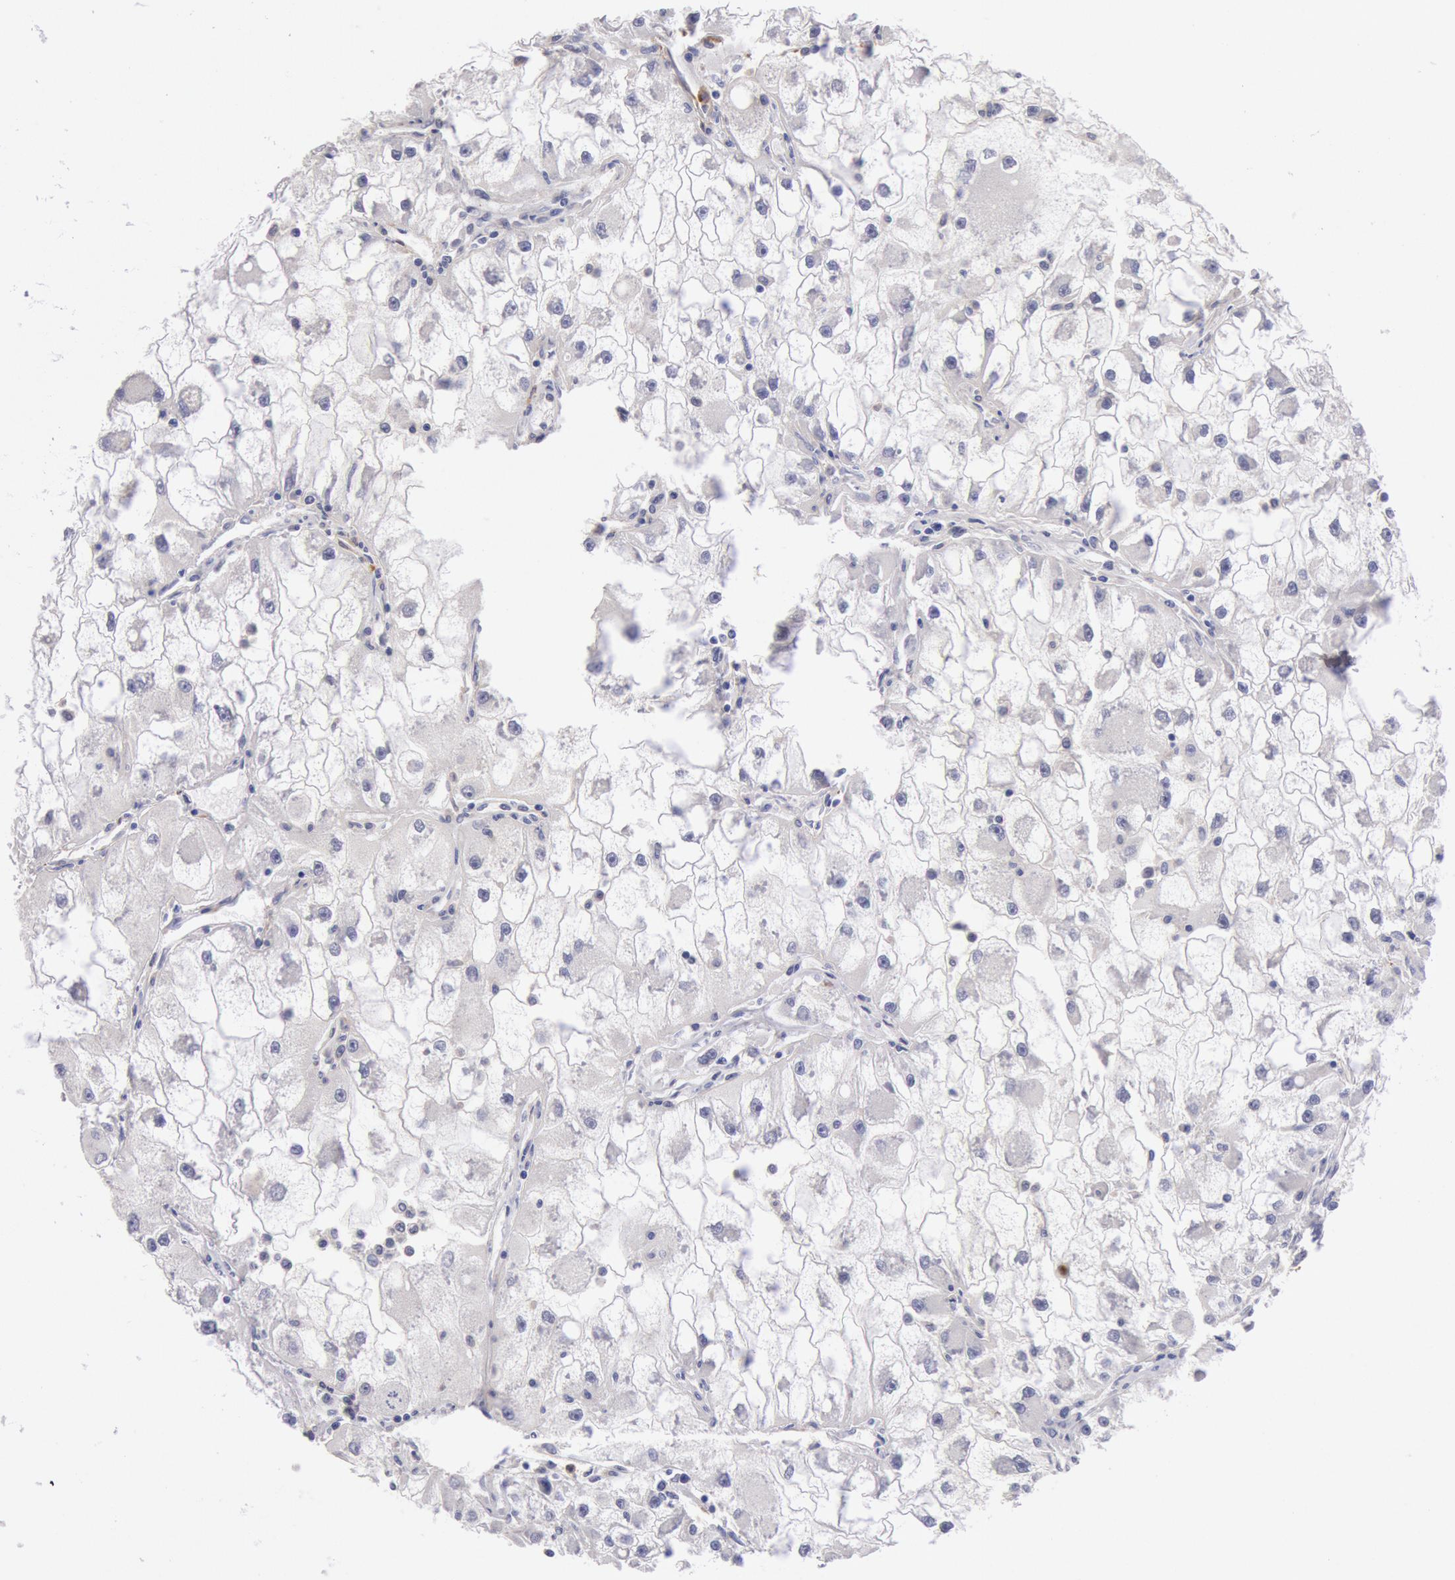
{"staining": {"intensity": "negative", "quantity": "none", "location": "none"}, "tissue": "renal cancer", "cell_type": "Tumor cells", "image_type": "cancer", "snomed": [{"axis": "morphology", "description": "Adenocarcinoma, NOS"}, {"axis": "topography", "description": "Kidney"}], "caption": "DAB immunohistochemical staining of renal cancer (adenocarcinoma) reveals no significant expression in tumor cells.", "gene": "TMED8", "patient": {"sex": "female", "age": 73}}